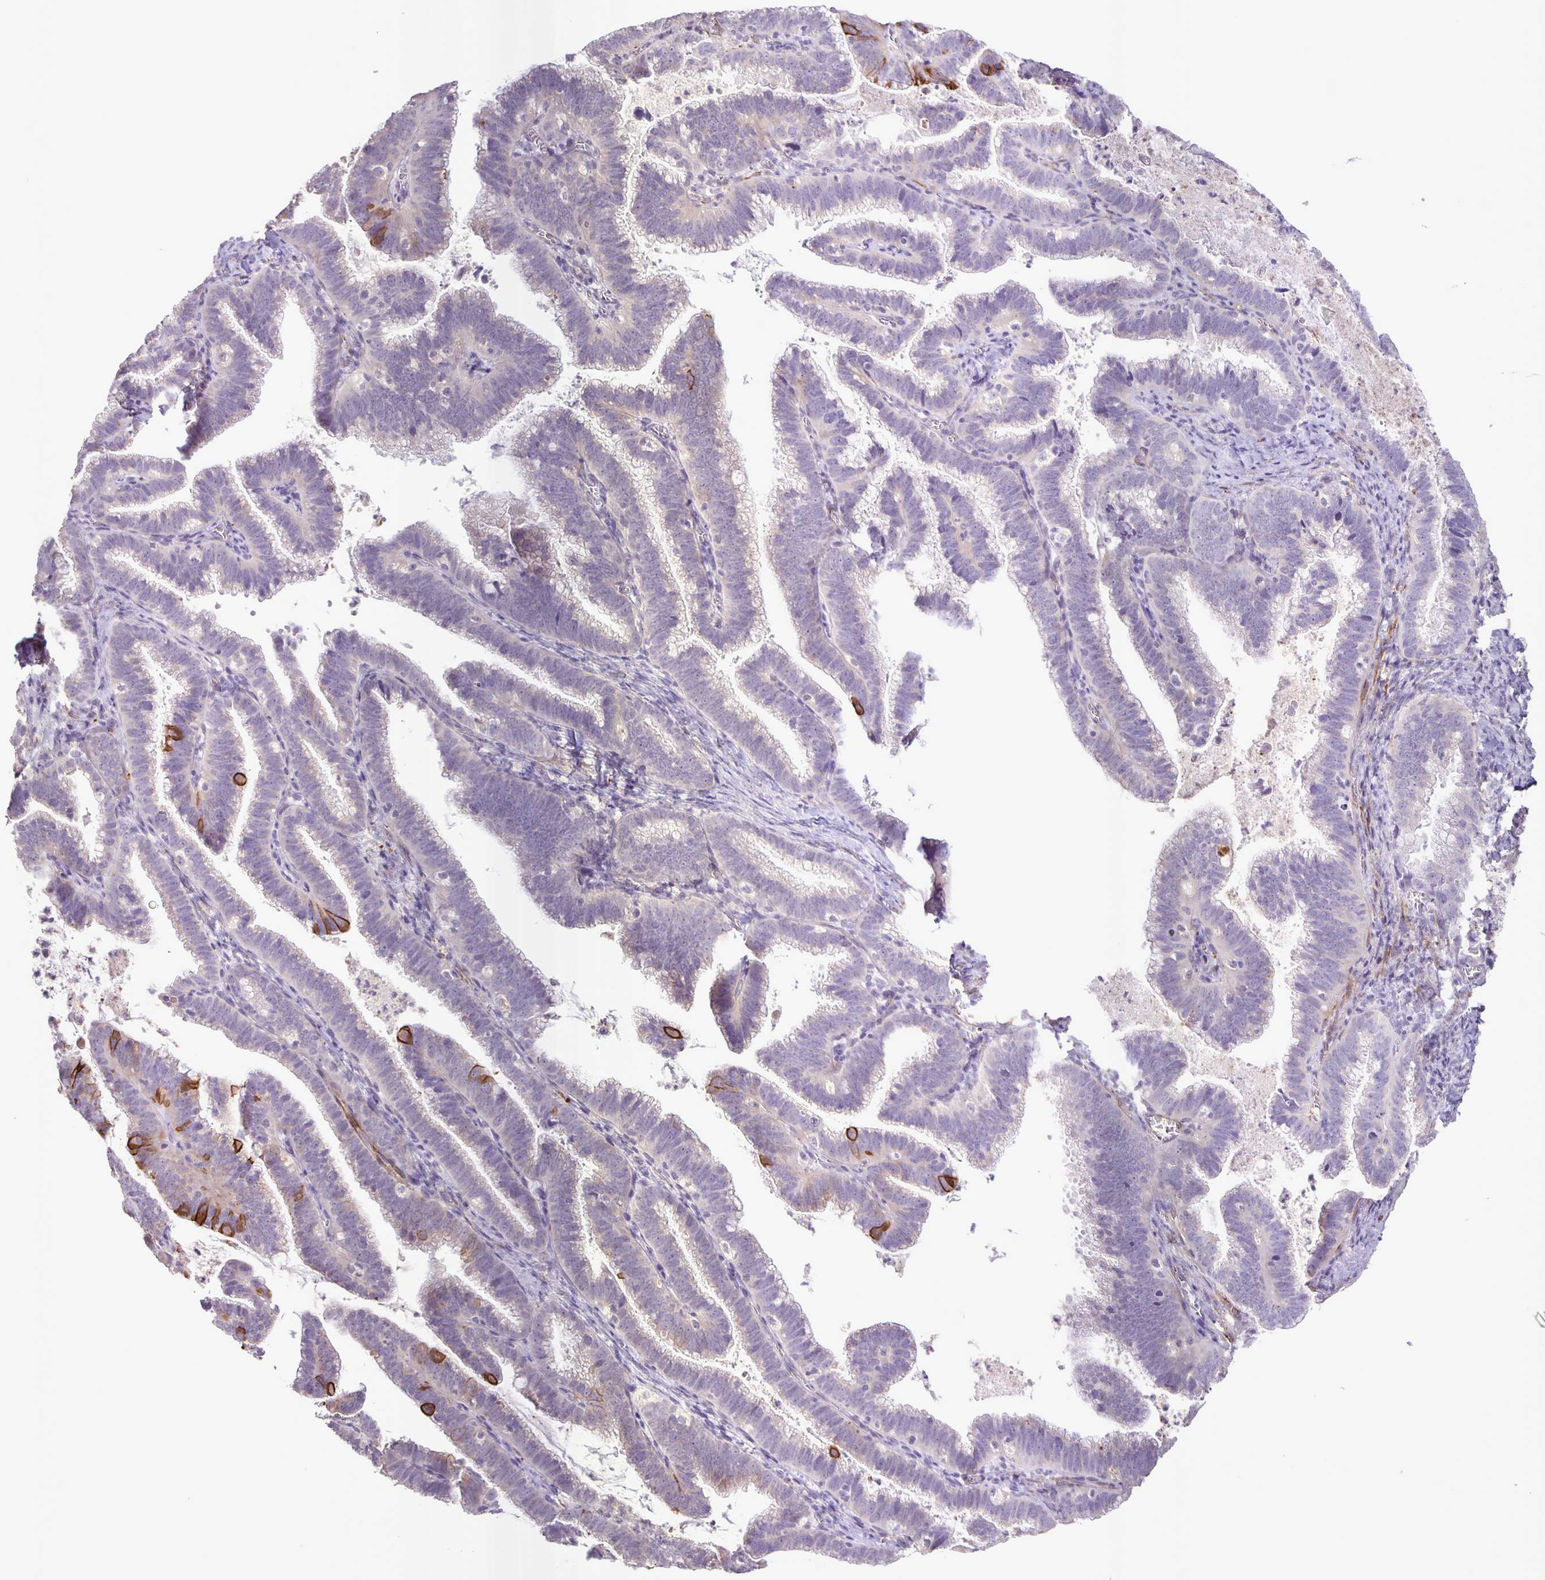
{"staining": {"intensity": "strong", "quantity": "<25%", "location": "cytoplasmic/membranous"}, "tissue": "cervical cancer", "cell_type": "Tumor cells", "image_type": "cancer", "snomed": [{"axis": "morphology", "description": "Adenocarcinoma, NOS"}, {"axis": "topography", "description": "Cervix"}], "caption": "Immunohistochemical staining of human cervical cancer reveals medium levels of strong cytoplasmic/membranous expression in about <25% of tumor cells.", "gene": "SRCIN1", "patient": {"sex": "female", "age": 61}}